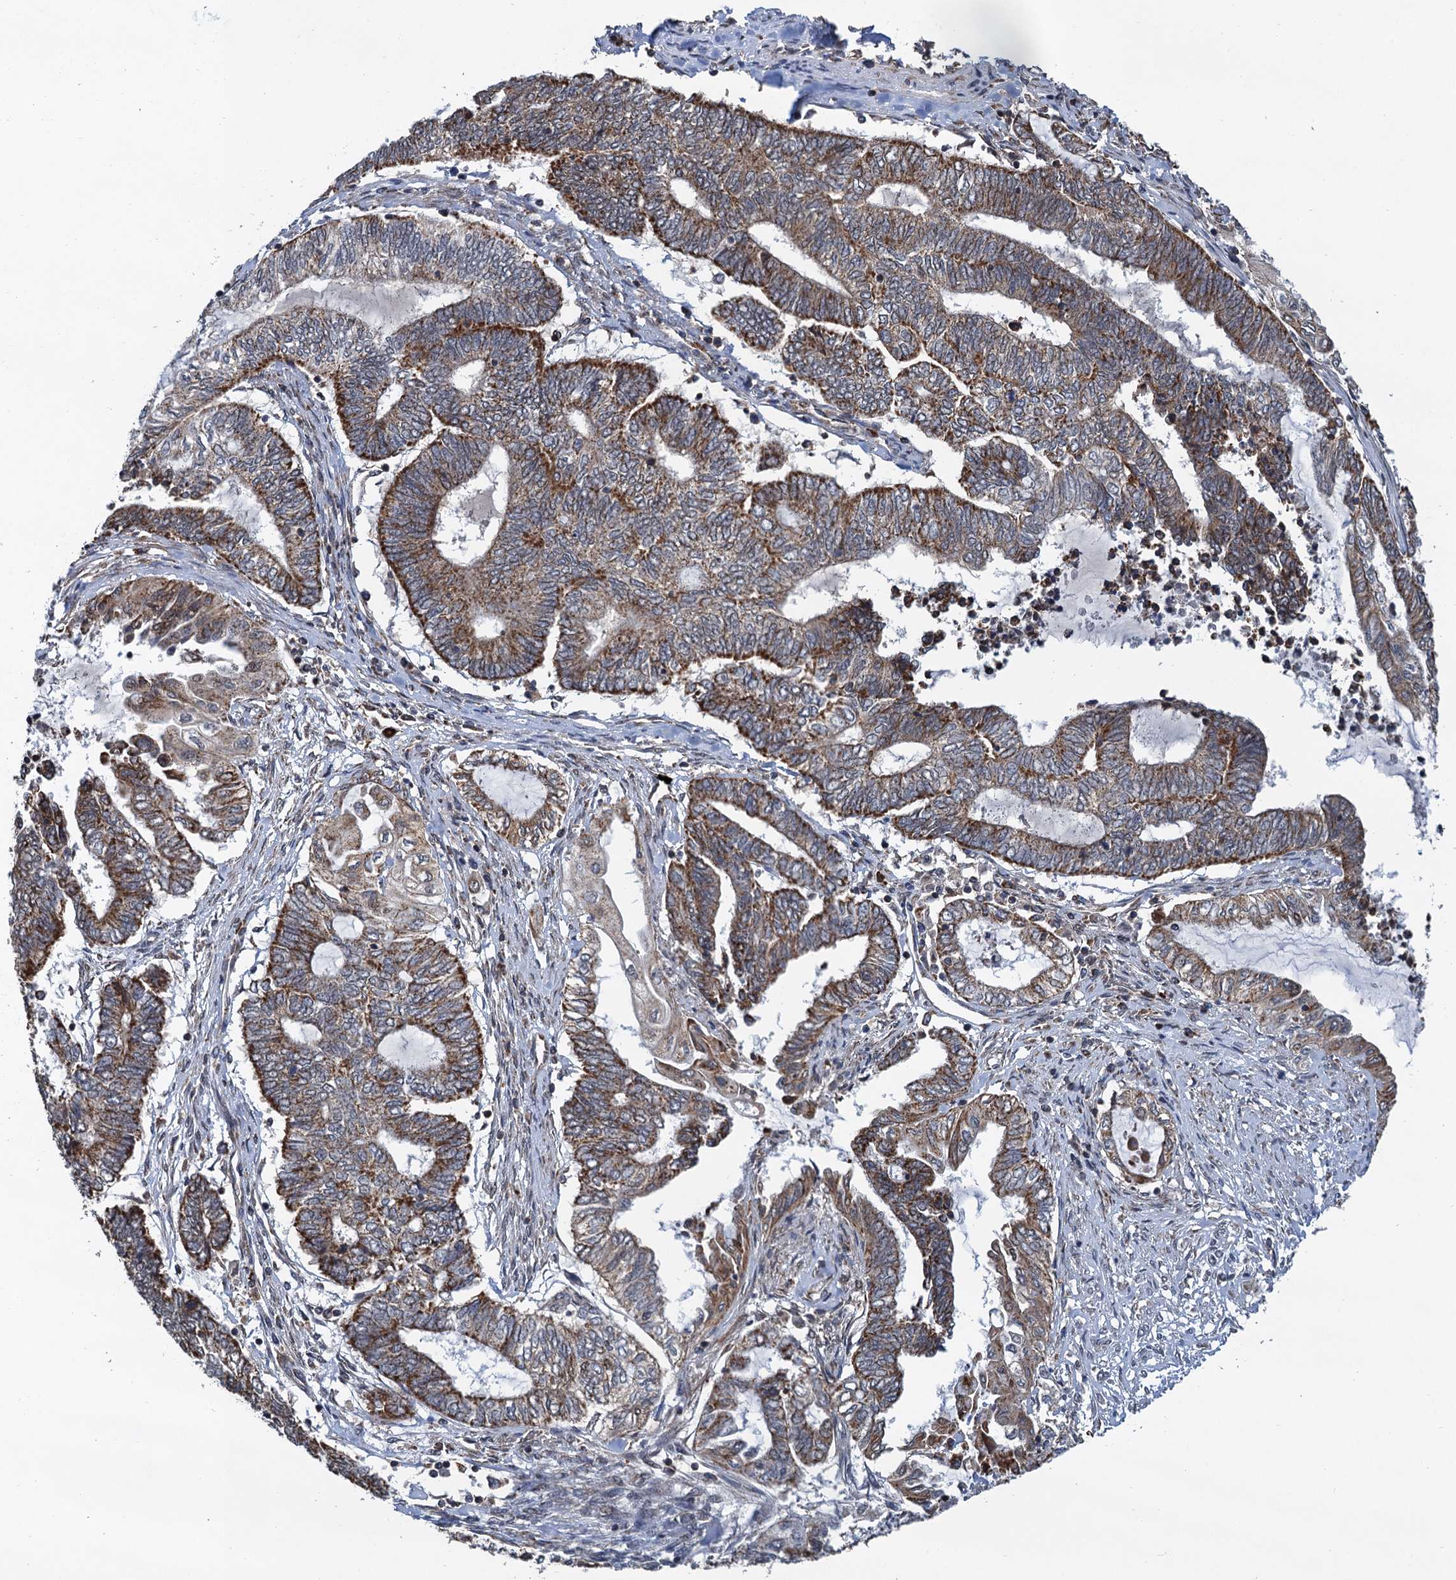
{"staining": {"intensity": "moderate", "quantity": ">75%", "location": "cytoplasmic/membranous"}, "tissue": "endometrial cancer", "cell_type": "Tumor cells", "image_type": "cancer", "snomed": [{"axis": "morphology", "description": "Adenocarcinoma, NOS"}, {"axis": "topography", "description": "Uterus"}, {"axis": "topography", "description": "Endometrium"}], "caption": "Human endometrial cancer stained with a brown dye demonstrates moderate cytoplasmic/membranous positive expression in about >75% of tumor cells.", "gene": "CMPK2", "patient": {"sex": "female", "age": 70}}